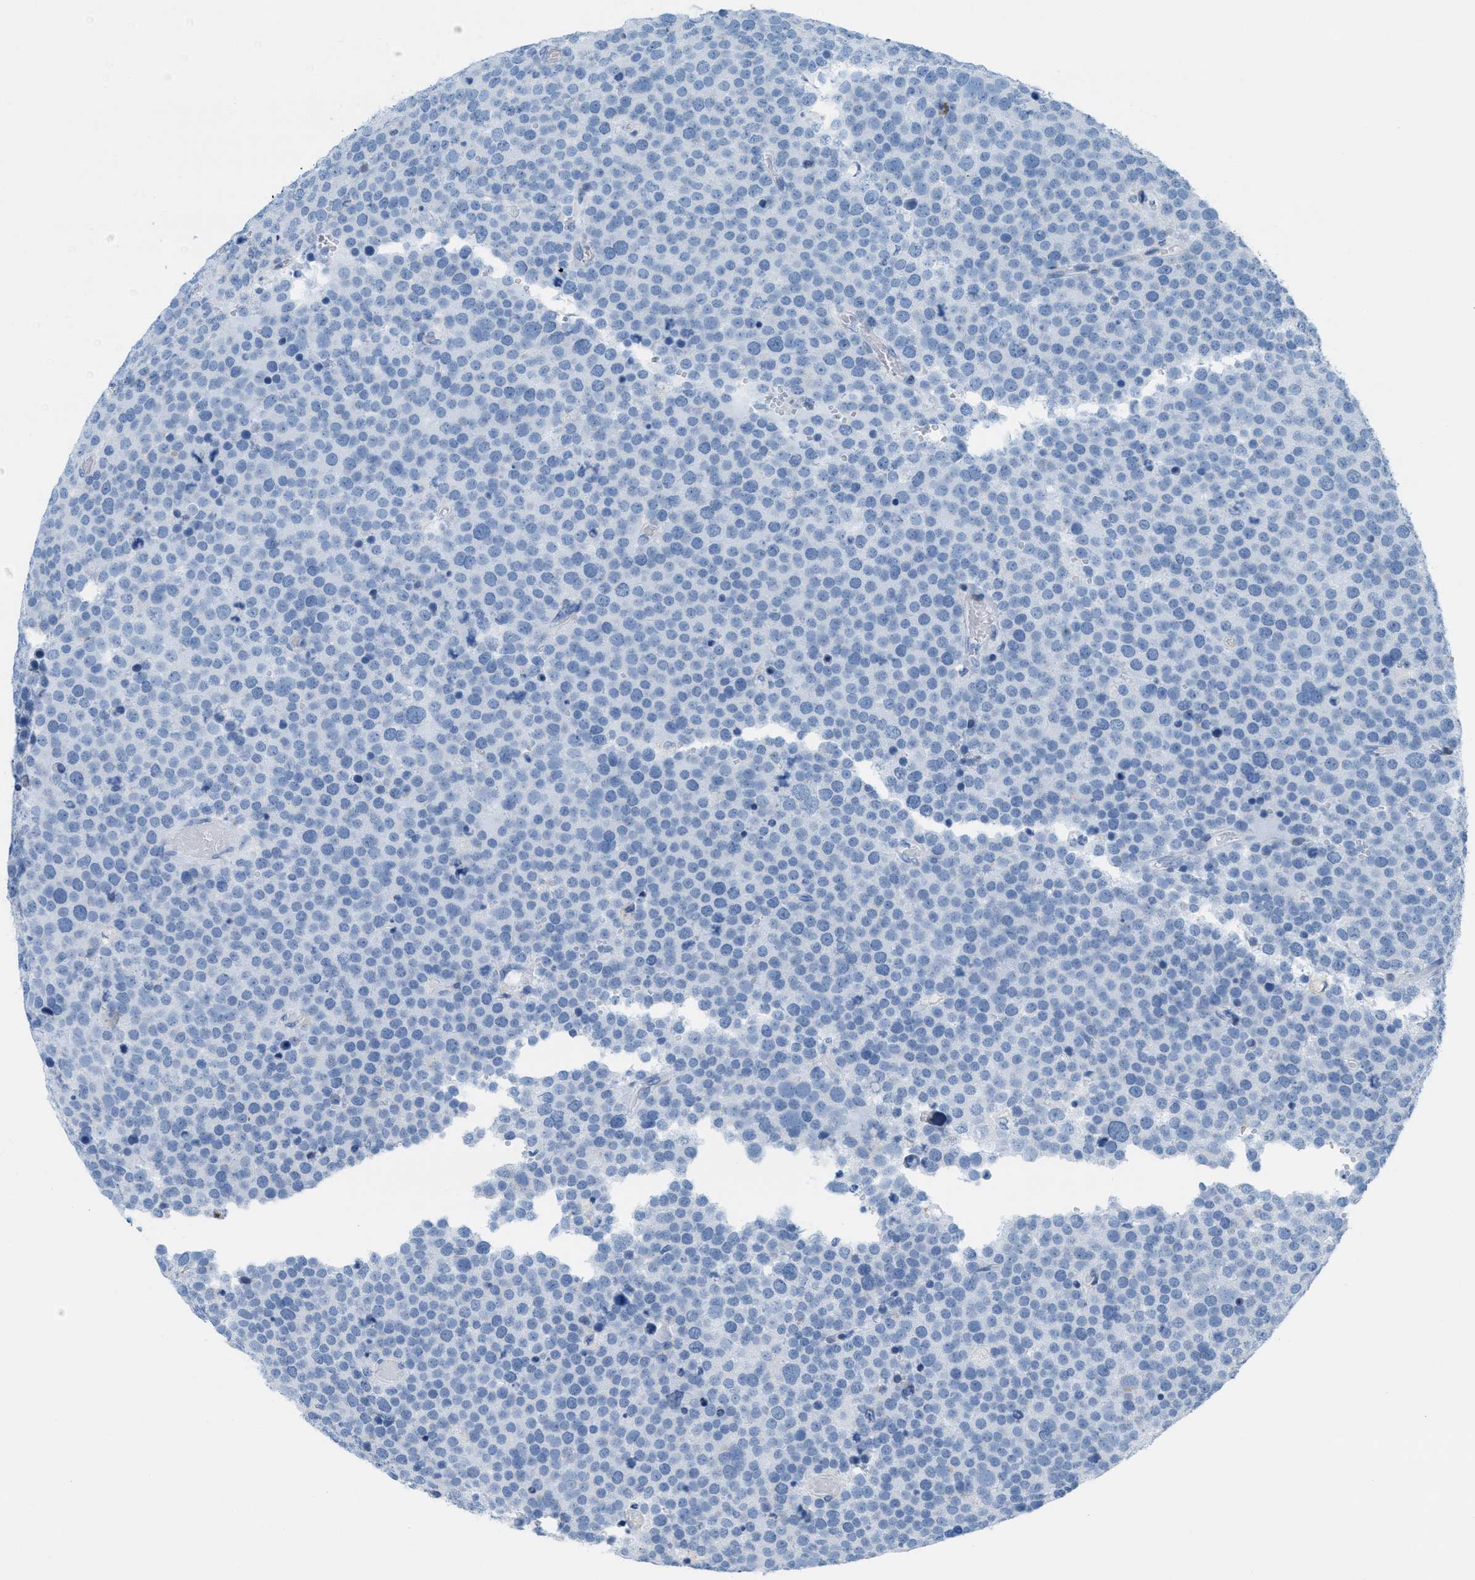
{"staining": {"intensity": "negative", "quantity": "none", "location": "none"}, "tissue": "testis cancer", "cell_type": "Tumor cells", "image_type": "cancer", "snomed": [{"axis": "morphology", "description": "Normal tissue, NOS"}, {"axis": "morphology", "description": "Seminoma, NOS"}, {"axis": "topography", "description": "Testis"}], "caption": "Immunohistochemistry (IHC) photomicrograph of testis cancer stained for a protein (brown), which reveals no expression in tumor cells.", "gene": "ASGR1", "patient": {"sex": "male", "age": 71}}